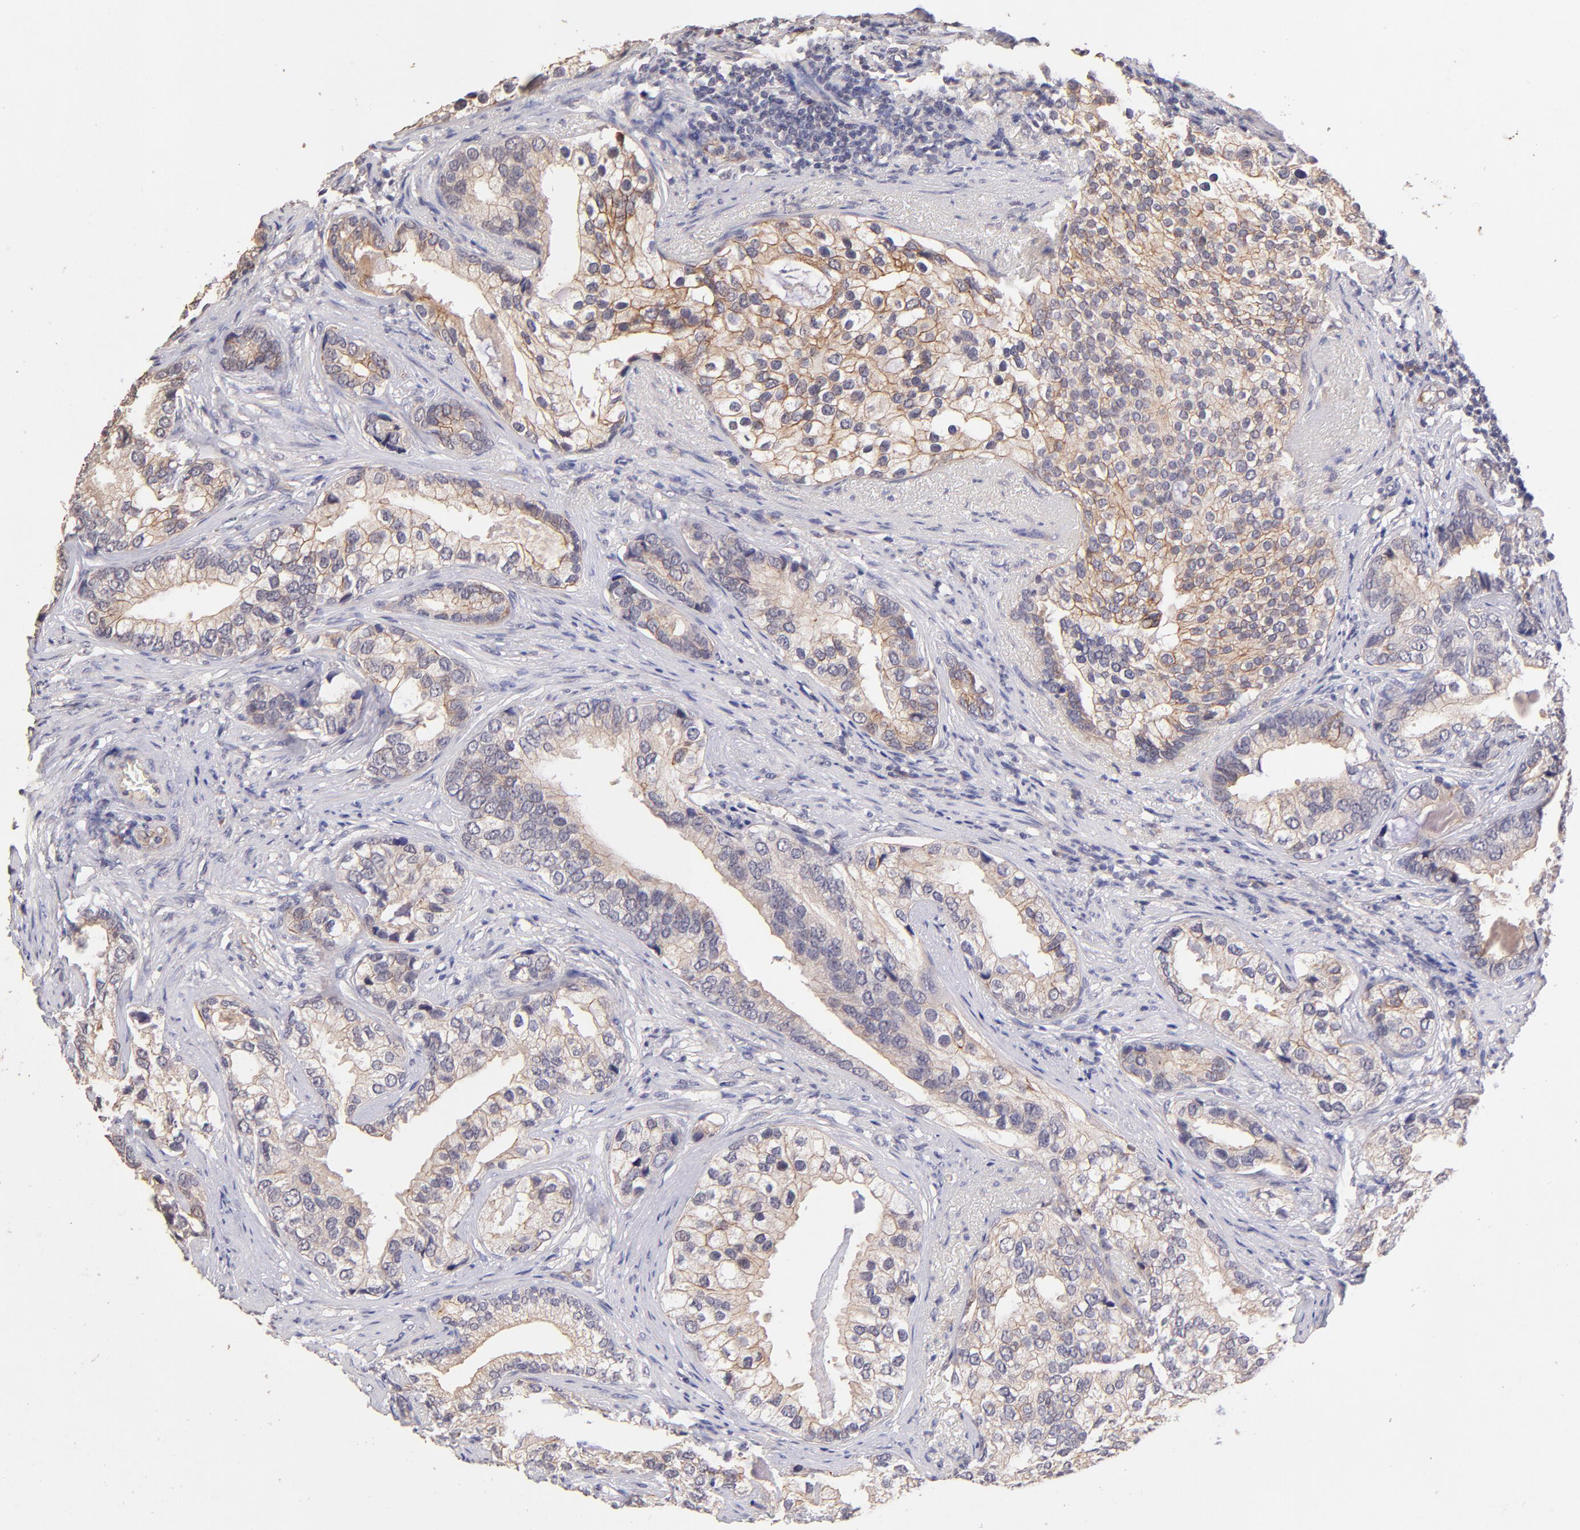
{"staining": {"intensity": "weak", "quantity": ">75%", "location": "cytoplasmic/membranous"}, "tissue": "prostate cancer", "cell_type": "Tumor cells", "image_type": "cancer", "snomed": [{"axis": "morphology", "description": "Adenocarcinoma, Low grade"}, {"axis": "topography", "description": "Prostate"}], "caption": "Adenocarcinoma (low-grade) (prostate) was stained to show a protein in brown. There is low levels of weak cytoplasmic/membranous positivity in approximately >75% of tumor cells. (DAB IHC, brown staining for protein, blue staining for nuclei).", "gene": "RNASEL", "patient": {"sex": "male", "age": 71}}